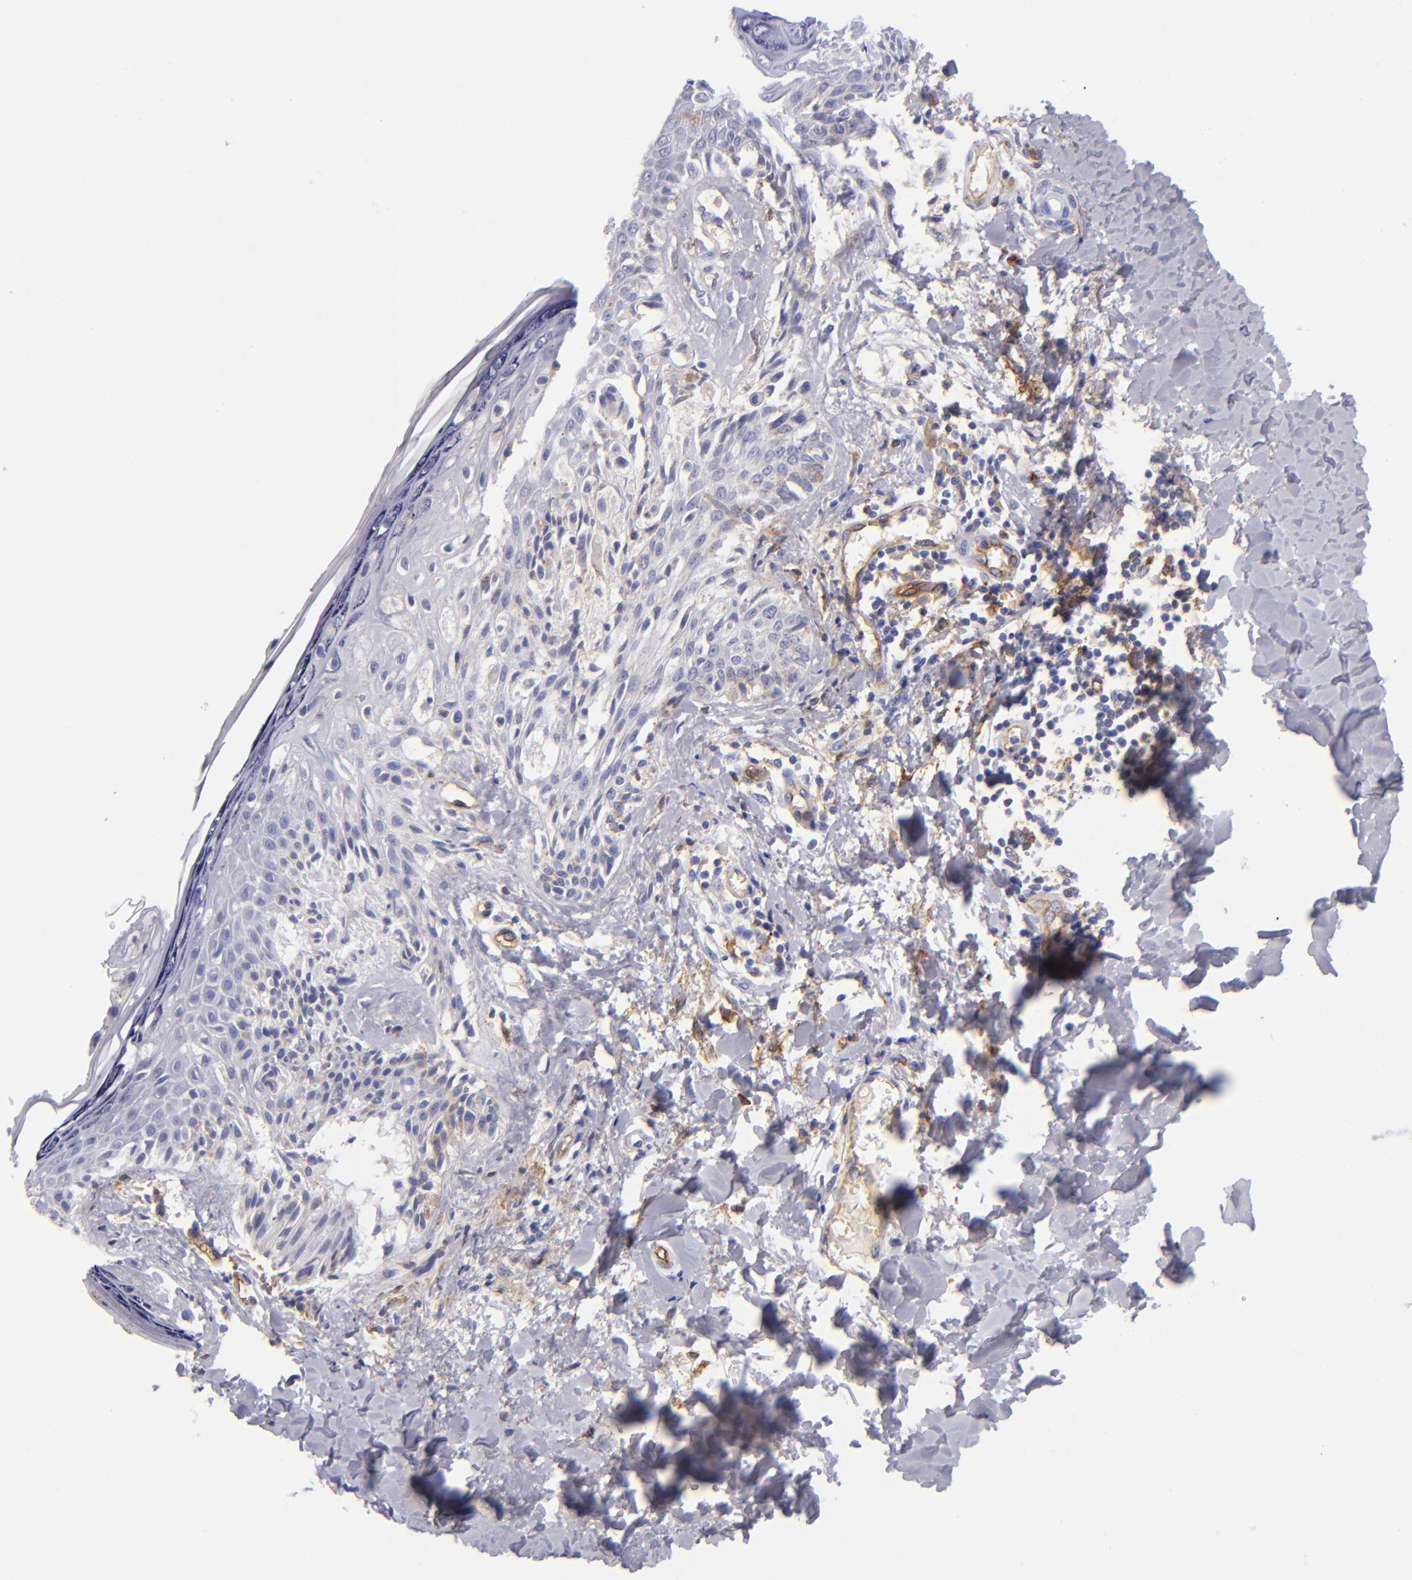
{"staining": {"intensity": "weak", "quantity": "<25%", "location": "cytoplasmic/membranous"}, "tissue": "melanoma", "cell_type": "Tumor cells", "image_type": "cancer", "snomed": [{"axis": "morphology", "description": "Malignant melanoma, NOS"}, {"axis": "topography", "description": "Skin"}], "caption": "Micrograph shows no significant protein staining in tumor cells of melanoma.", "gene": "ENTPD1", "patient": {"sex": "female", "age": 82}}